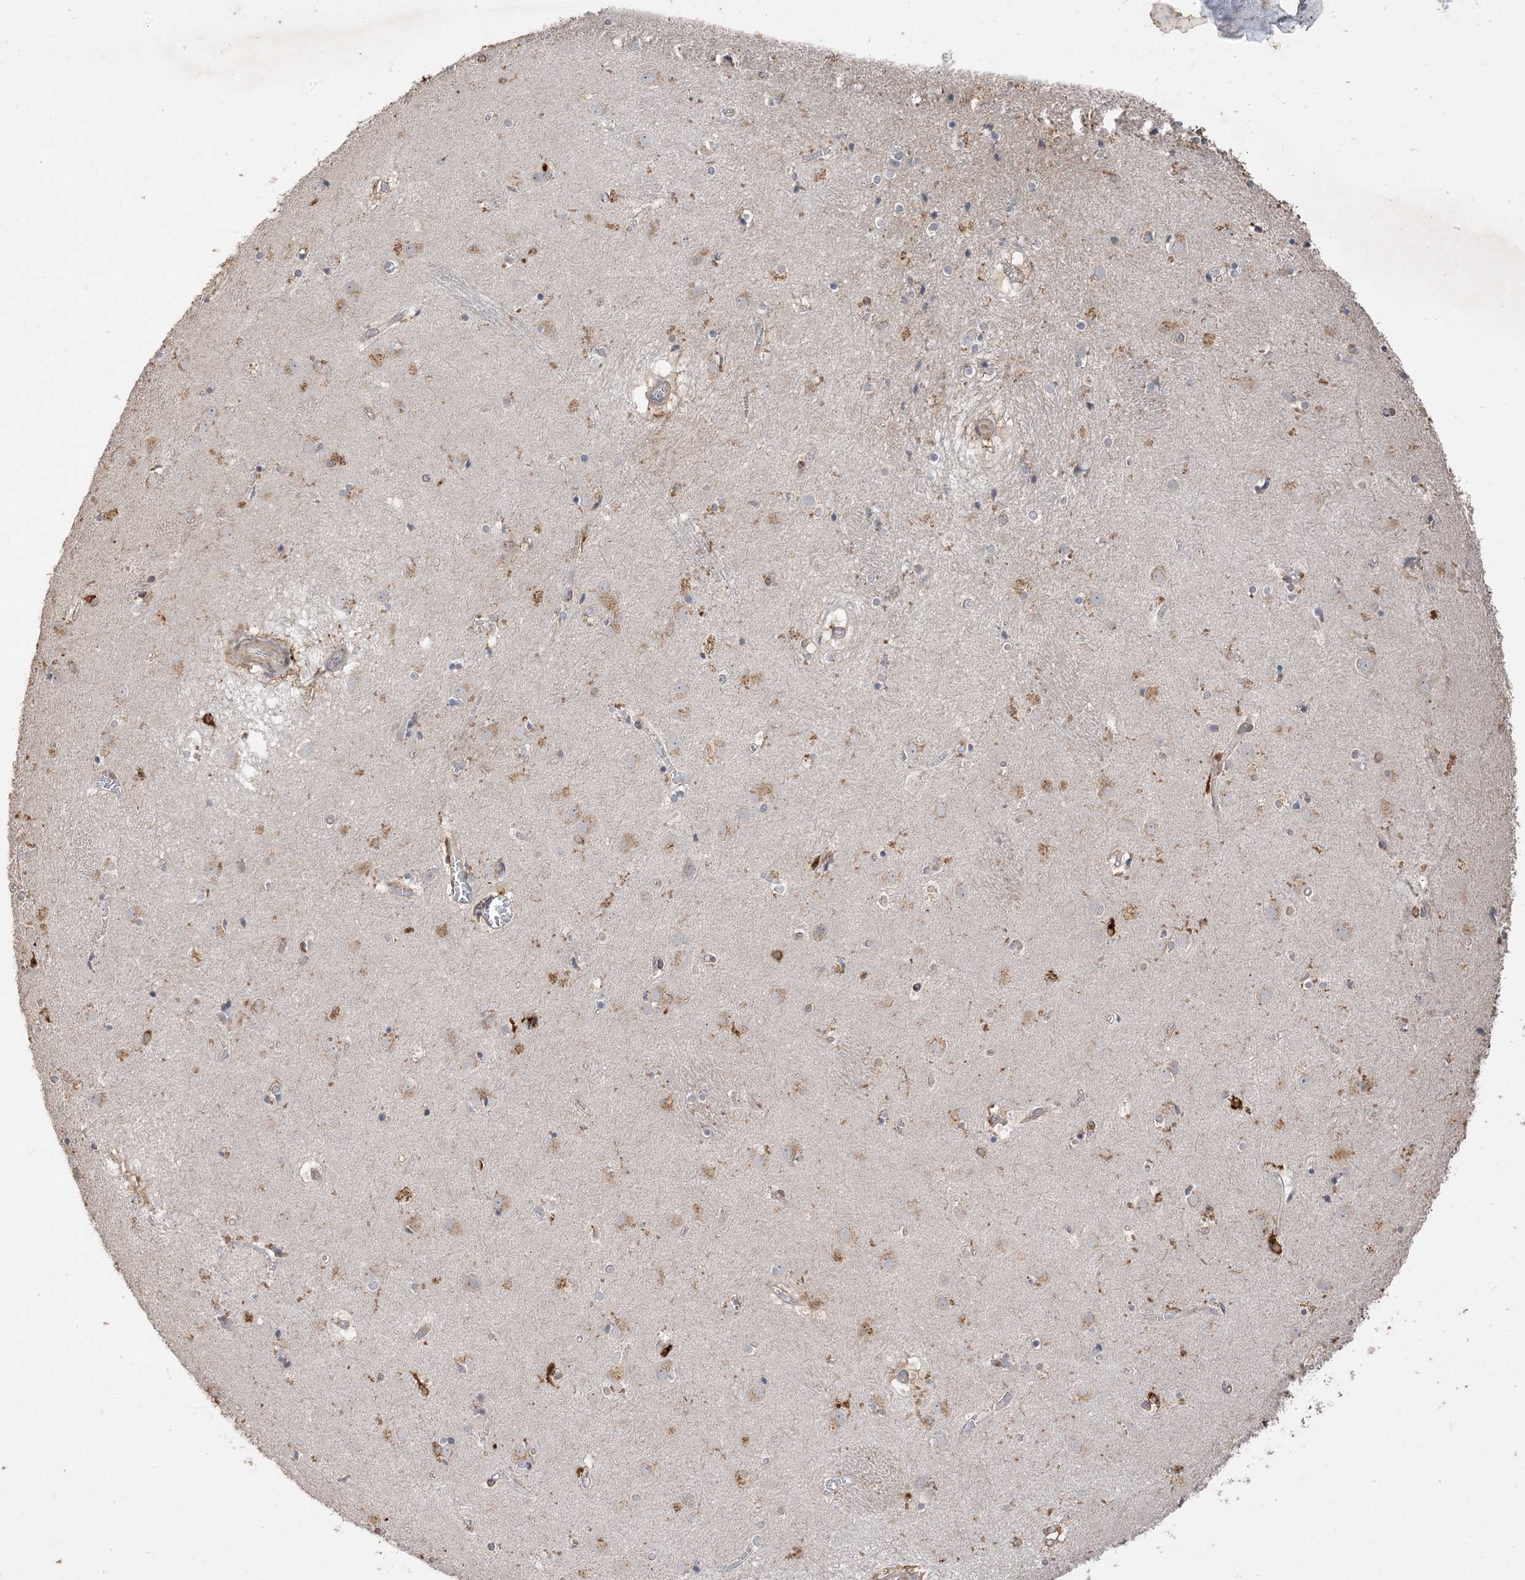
{"staining": {"intensity": "moderate", "quantity": "<25%", "location": "cytoplasmic/membranous"}, "tissue": "caudate", "cell_type": "Glial cells", "image_type": "normal", "snomed": [{"axis": "morphology", "description": "Normal tissue, NOS"}, {"axis": "topography", "description": "Lateral ventricle wall"}], "caption": "Caudate stained with DAB (3,3'-diaminobenzidine) immunohistochemistry (IHC) shows low levels of moderate cytoplasmic/membranous expression in approximately <25% of glial cells.", "gene": "RNF175", "patient": {"sex": "male", "age": 70}}